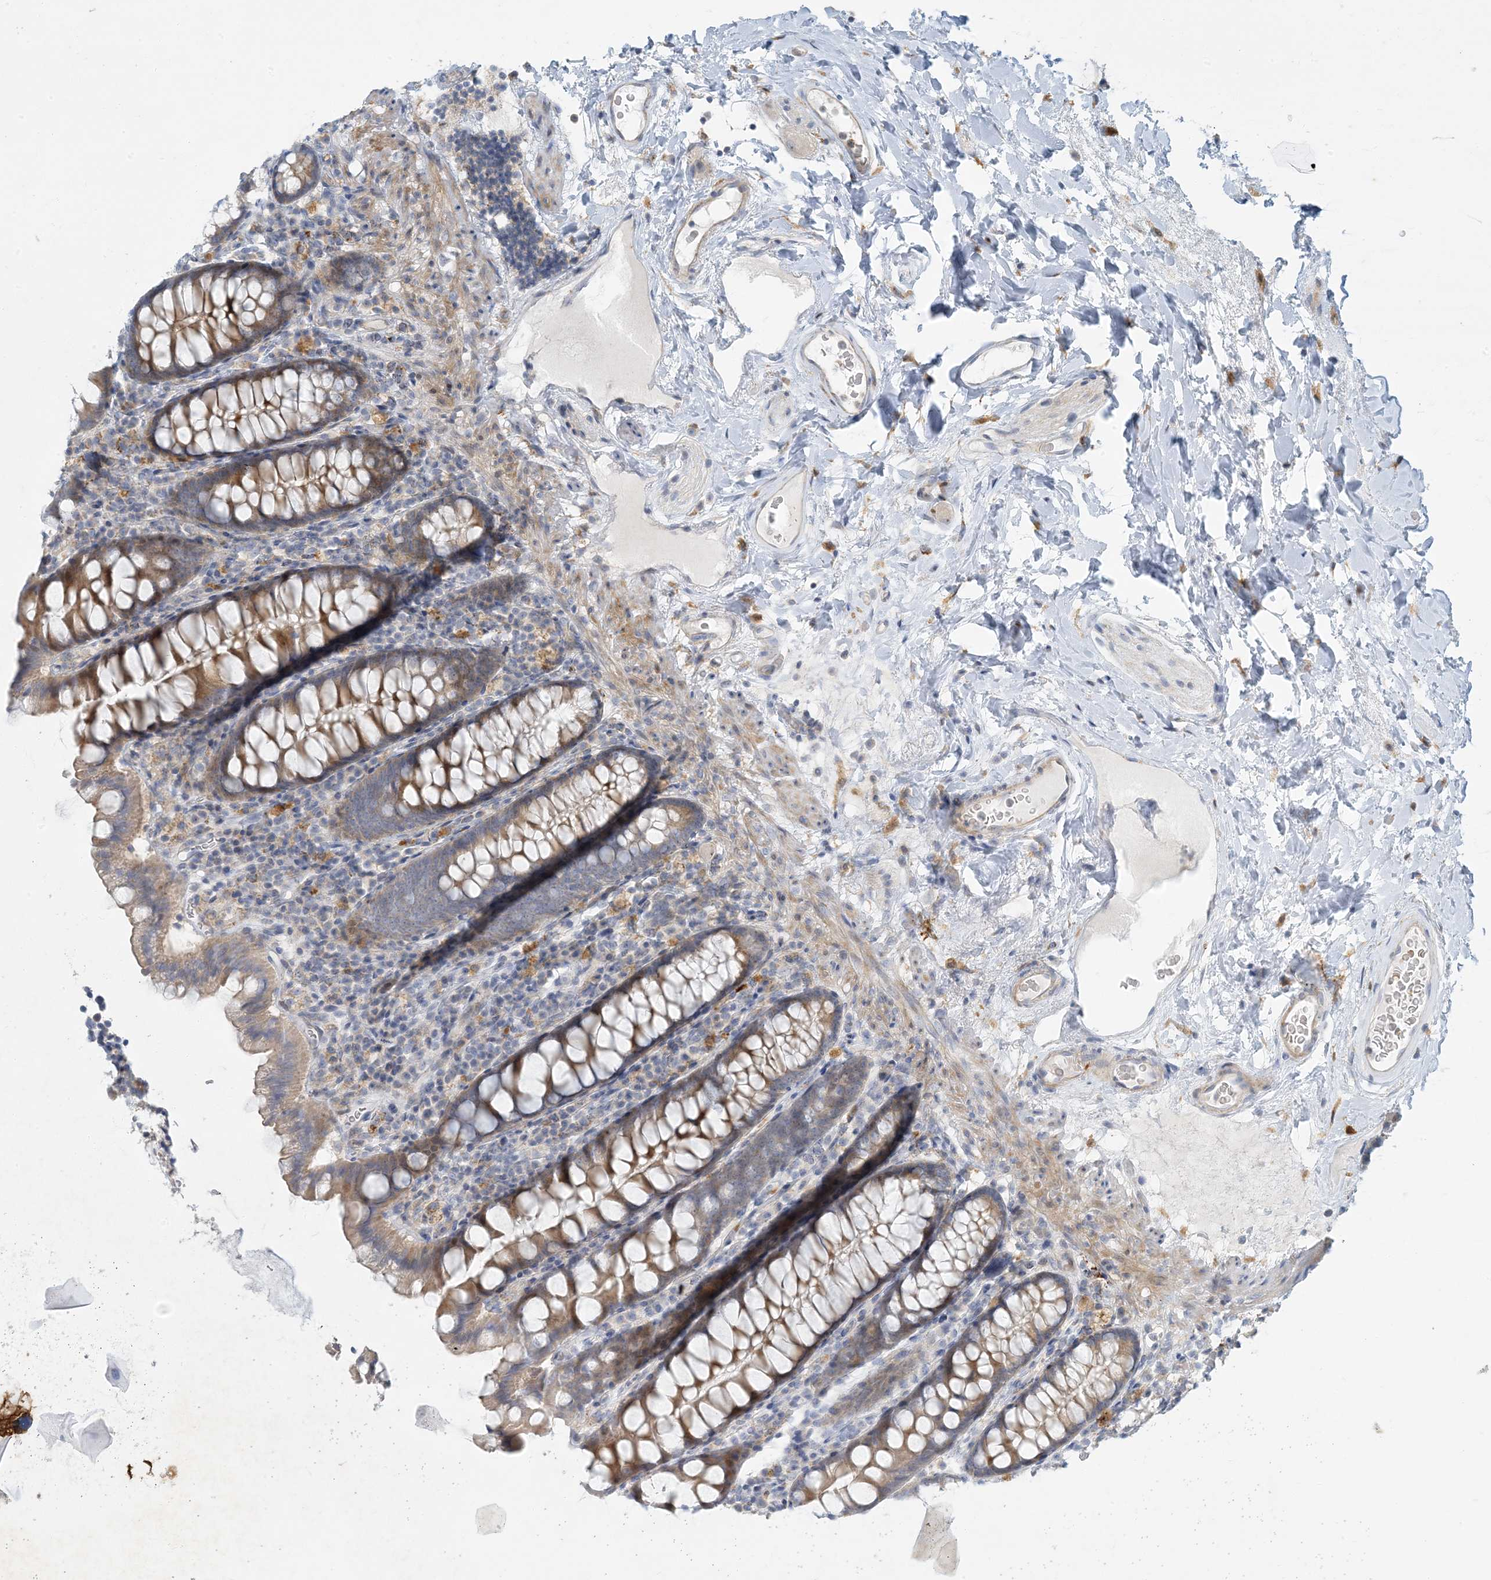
{"staining": {"intensity": "negative", "quantity": "none", "location": "none"}, "tissue": "colon", "cell_type": "Endothelial cells", "image_type": "normal", "snomed": [{"axis": "morphology", "description": "Normal tissue, NOS"}, {"axis": "topography", "description": "Colon"}], "caption": "DAB immunohistochemical staining of normal colon demonstrates no significant positivity in endothelial cells. (Stains: DAB immunohistochemistry with hematoxylin counter stain, Microscopy: brightfield microscopy at high magnification).", "gene": "LTN1", "patient": {"sex": "female", "age": 79}}